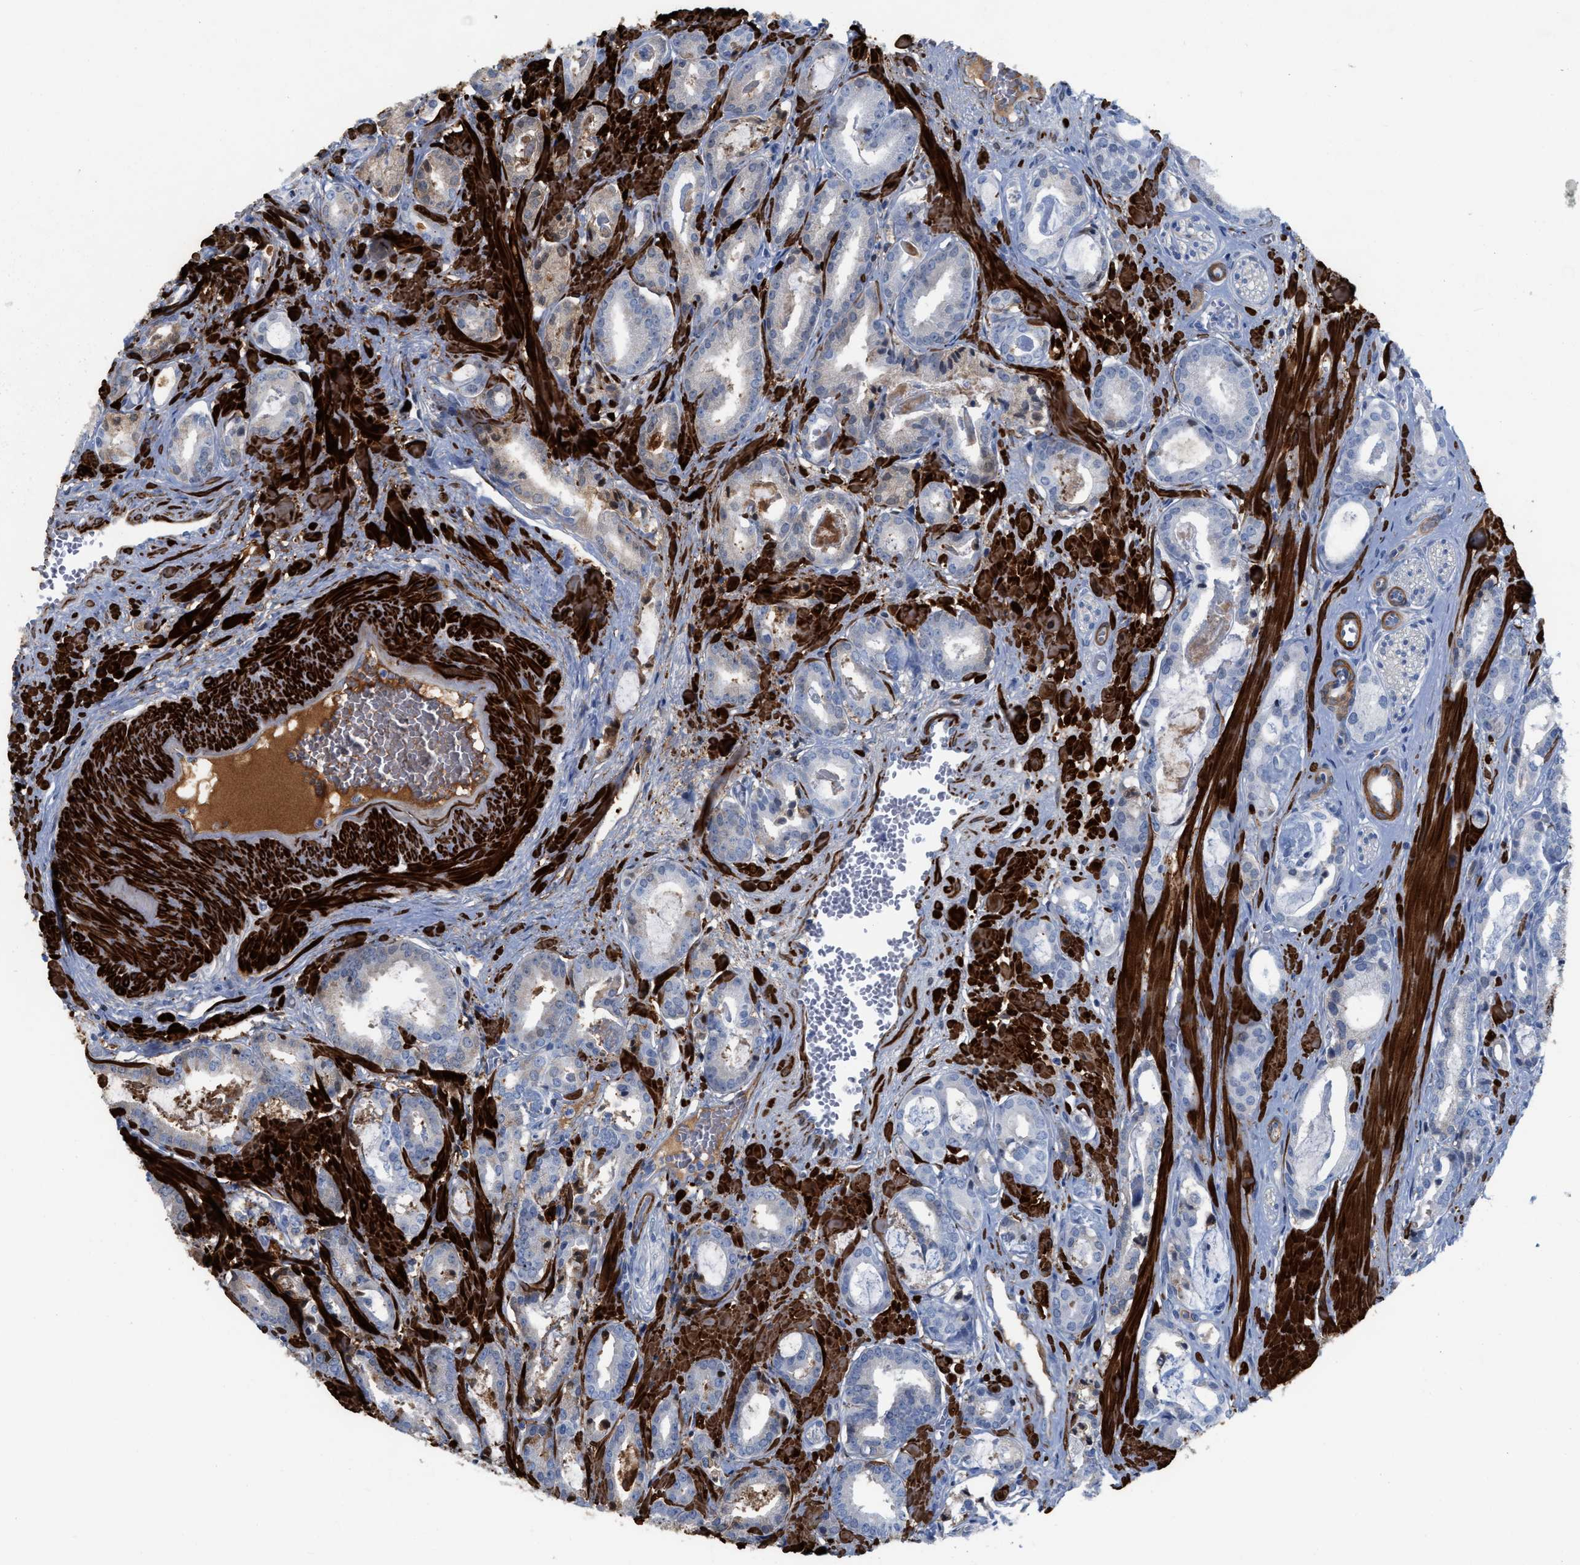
{"staining": {"intensity": "weak", "quantity": "<25%", "location": "cytoplasmic/membranous"}, "tissue": "prostate cancer", "cell_type": "Tumor cells", "image_type": "cancer", "snomed": [{"axis": "morphology", "description": "Adenocarcinoma, Low grade"}, {"axis": "topography", "description": "Prostate"}], "caption": "Image shows no significant protein positivity in tumor cells of adenocarcinoma (low-grade) (prostate).", "gene": "TAGLN", "patient": {"sex": "male", "age": 53}}